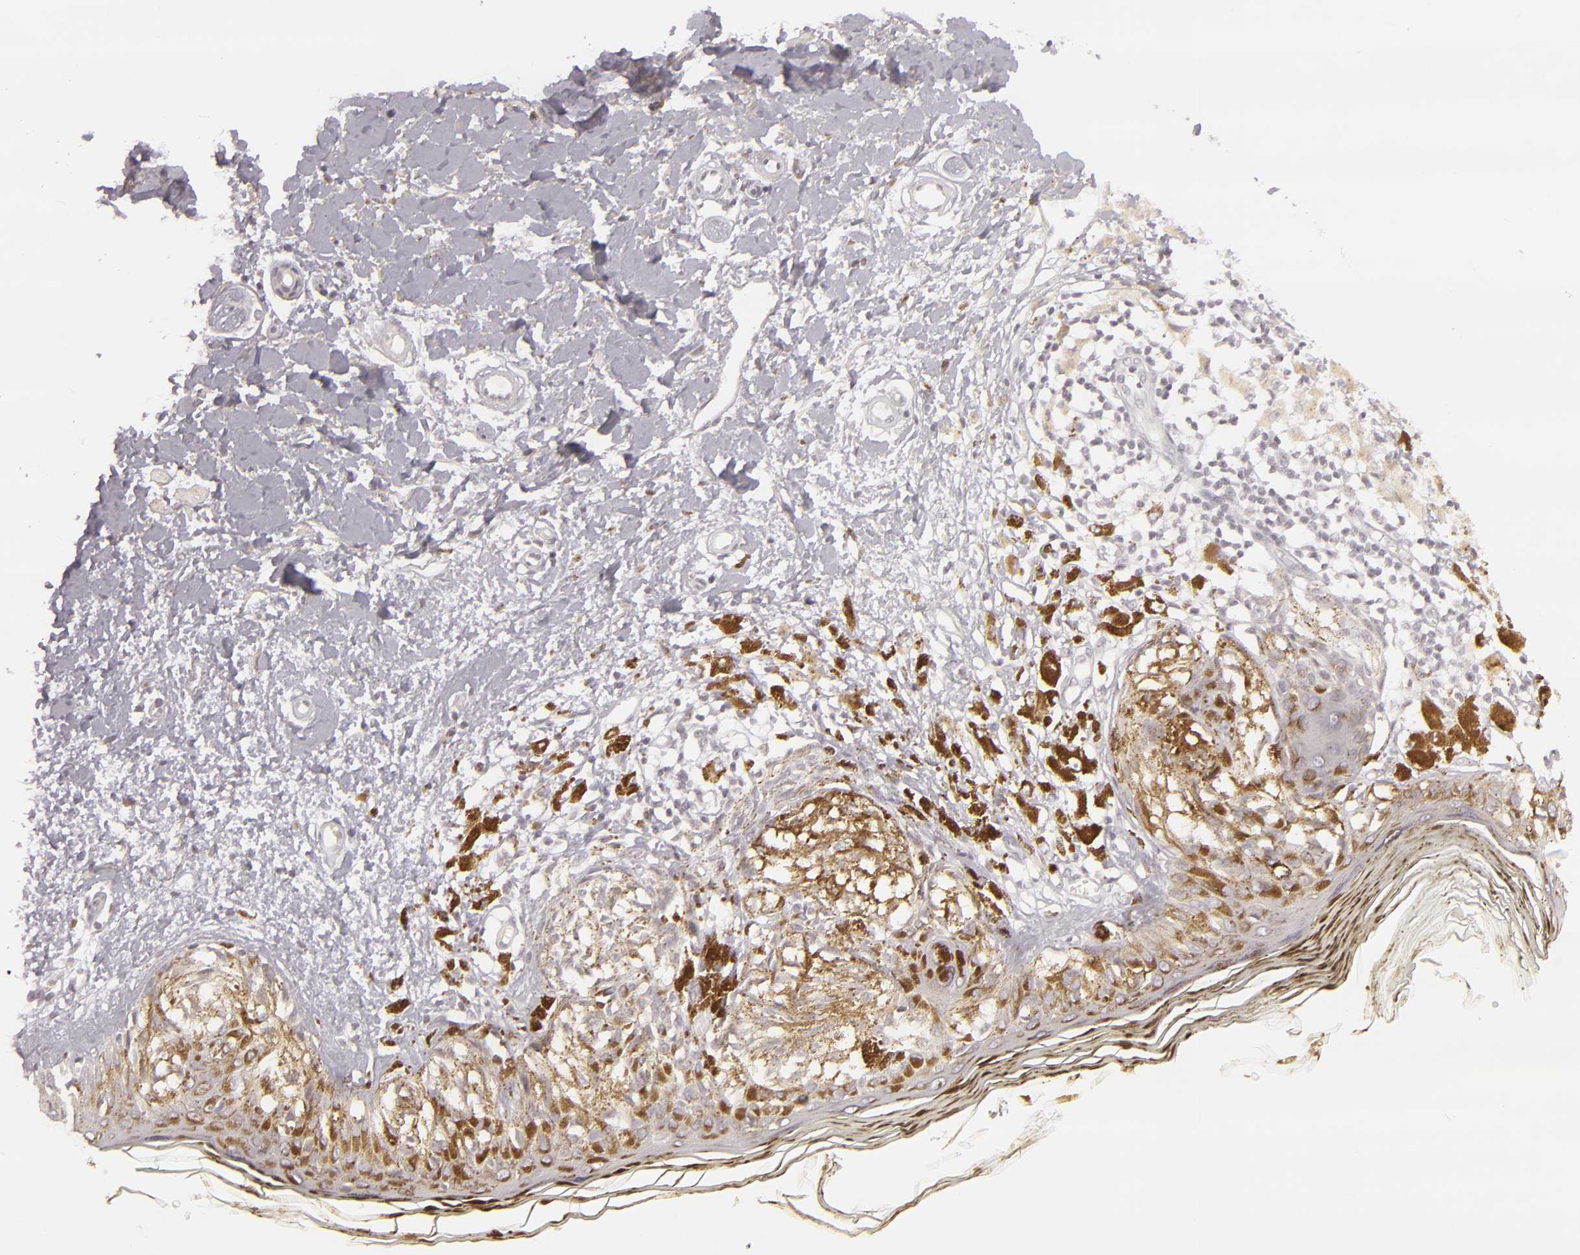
{"staining": {"intensity": "moderate", "quantity": "25%-75%", "location": "cytoplasmic/membranous"}, "tissue": "melanoma", "cell_type": "Tumor cells", "image_type": "cancer", "snomed": [{"axis": "morphology", "description": "Malignant melanoma, NOS"}, {"axis": "topography", "description": "Skin"}], "caption": "About 25%-75% of tumor cells in melanoma reveal moderate cytoplasmic/membranous protein expression as visualized by brown immunohistochemical staining.", "gene": "SIX1", "patient": {"sex": "male", "age": 88}}